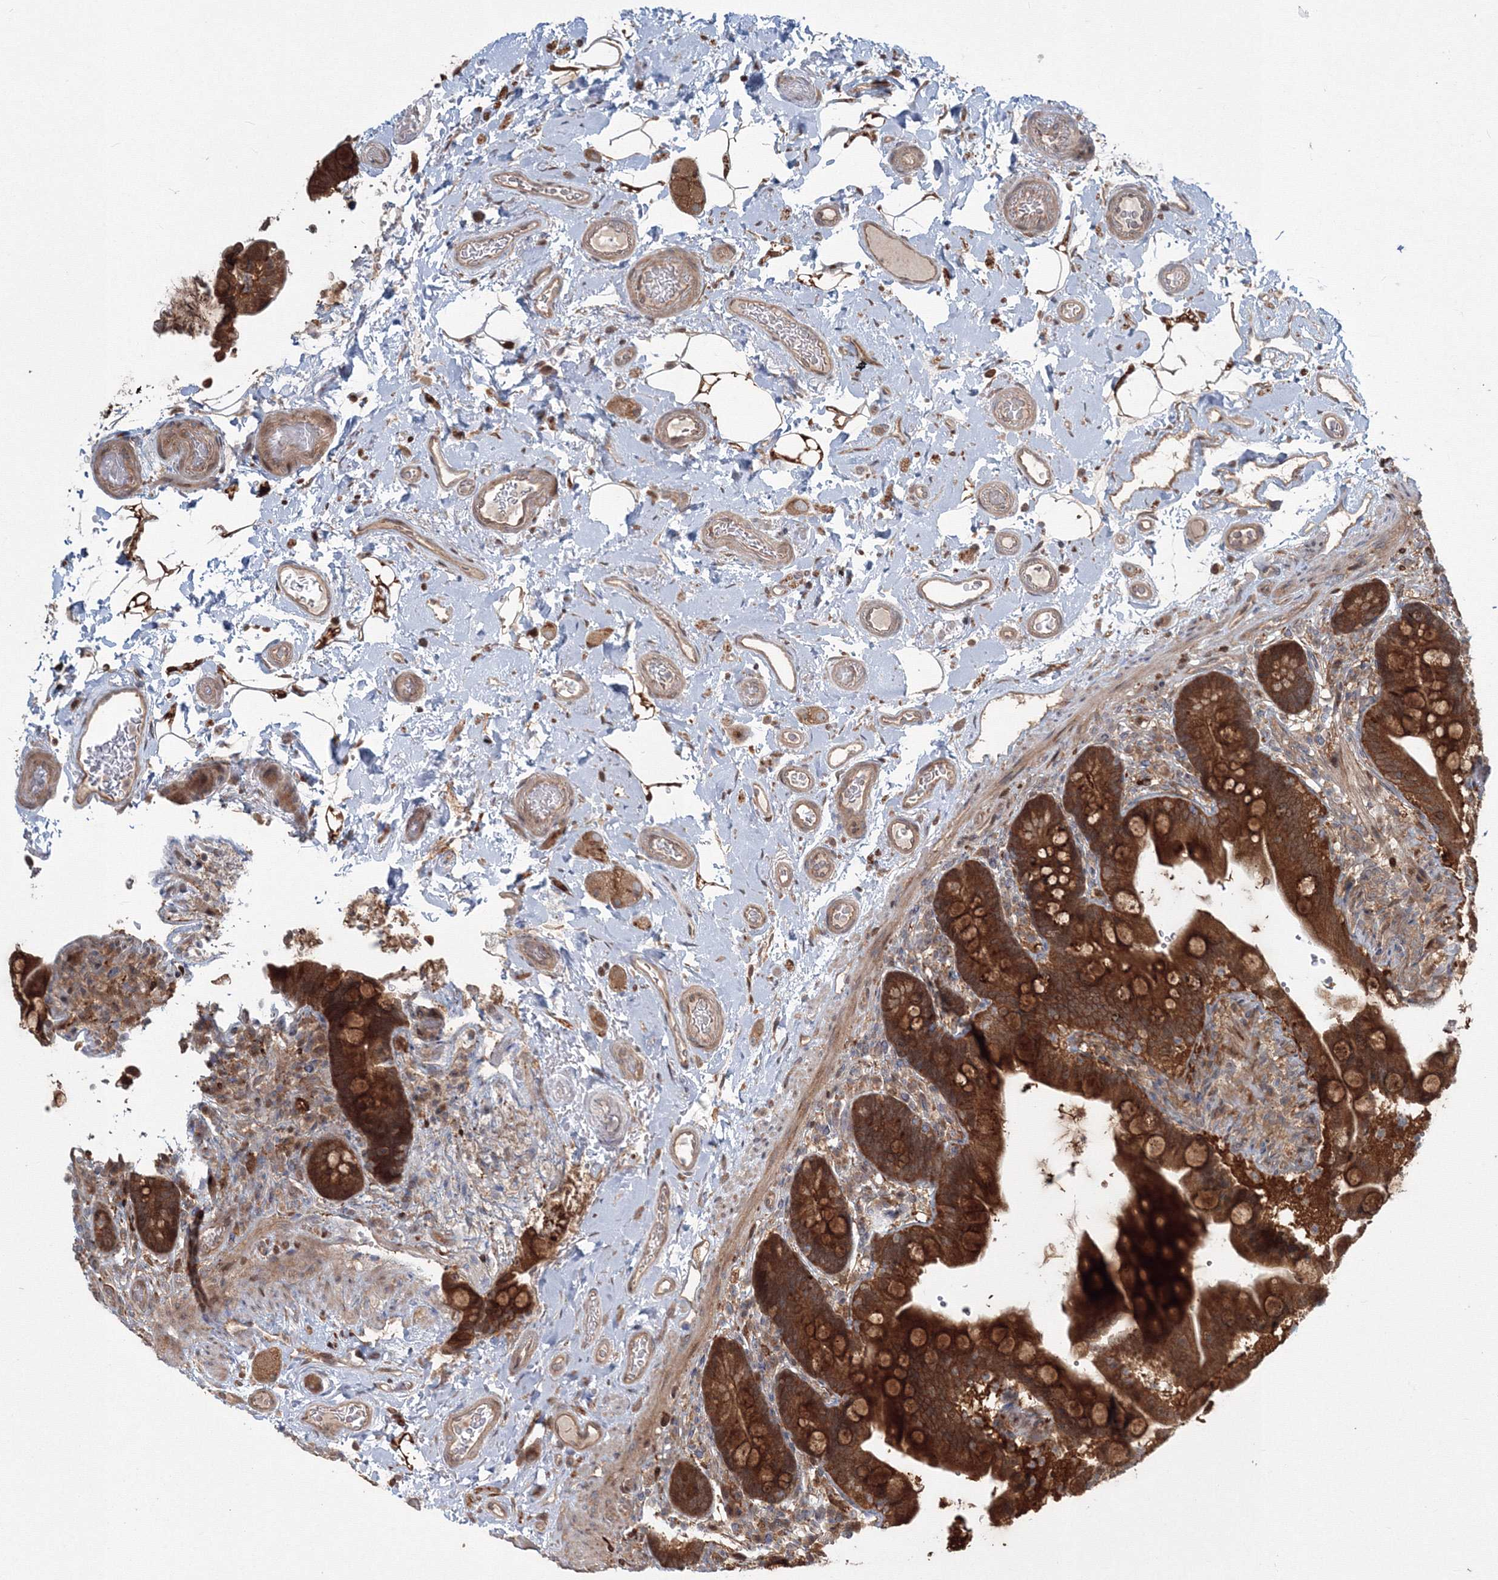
{"staining": {"intensity": "moderate", "quantity": ">75%", "location": "cytoplasmic/membranous"}, "tissue": "colon", "cell_type": "Endothelial cells", "image_type": "normal", "snomed": [{"axis": "morphology", "description": "Normal tissue, NOS"}, {"axis": "topography", "description": "Smooth muscle"}, {"axis": "topography", "description": "Colon"}], "caption": "High-power microscopy captured an immunohistochemistry (IHC) image of benign colon, revealing moderate cytoplasmic/membranous positivity in about >75% of endothelial cells. Ihc stains the protein in brown and the nuclei are stained blue.", "gene": "MKRN2", "patient": {"sex": "male", "age": 73}}